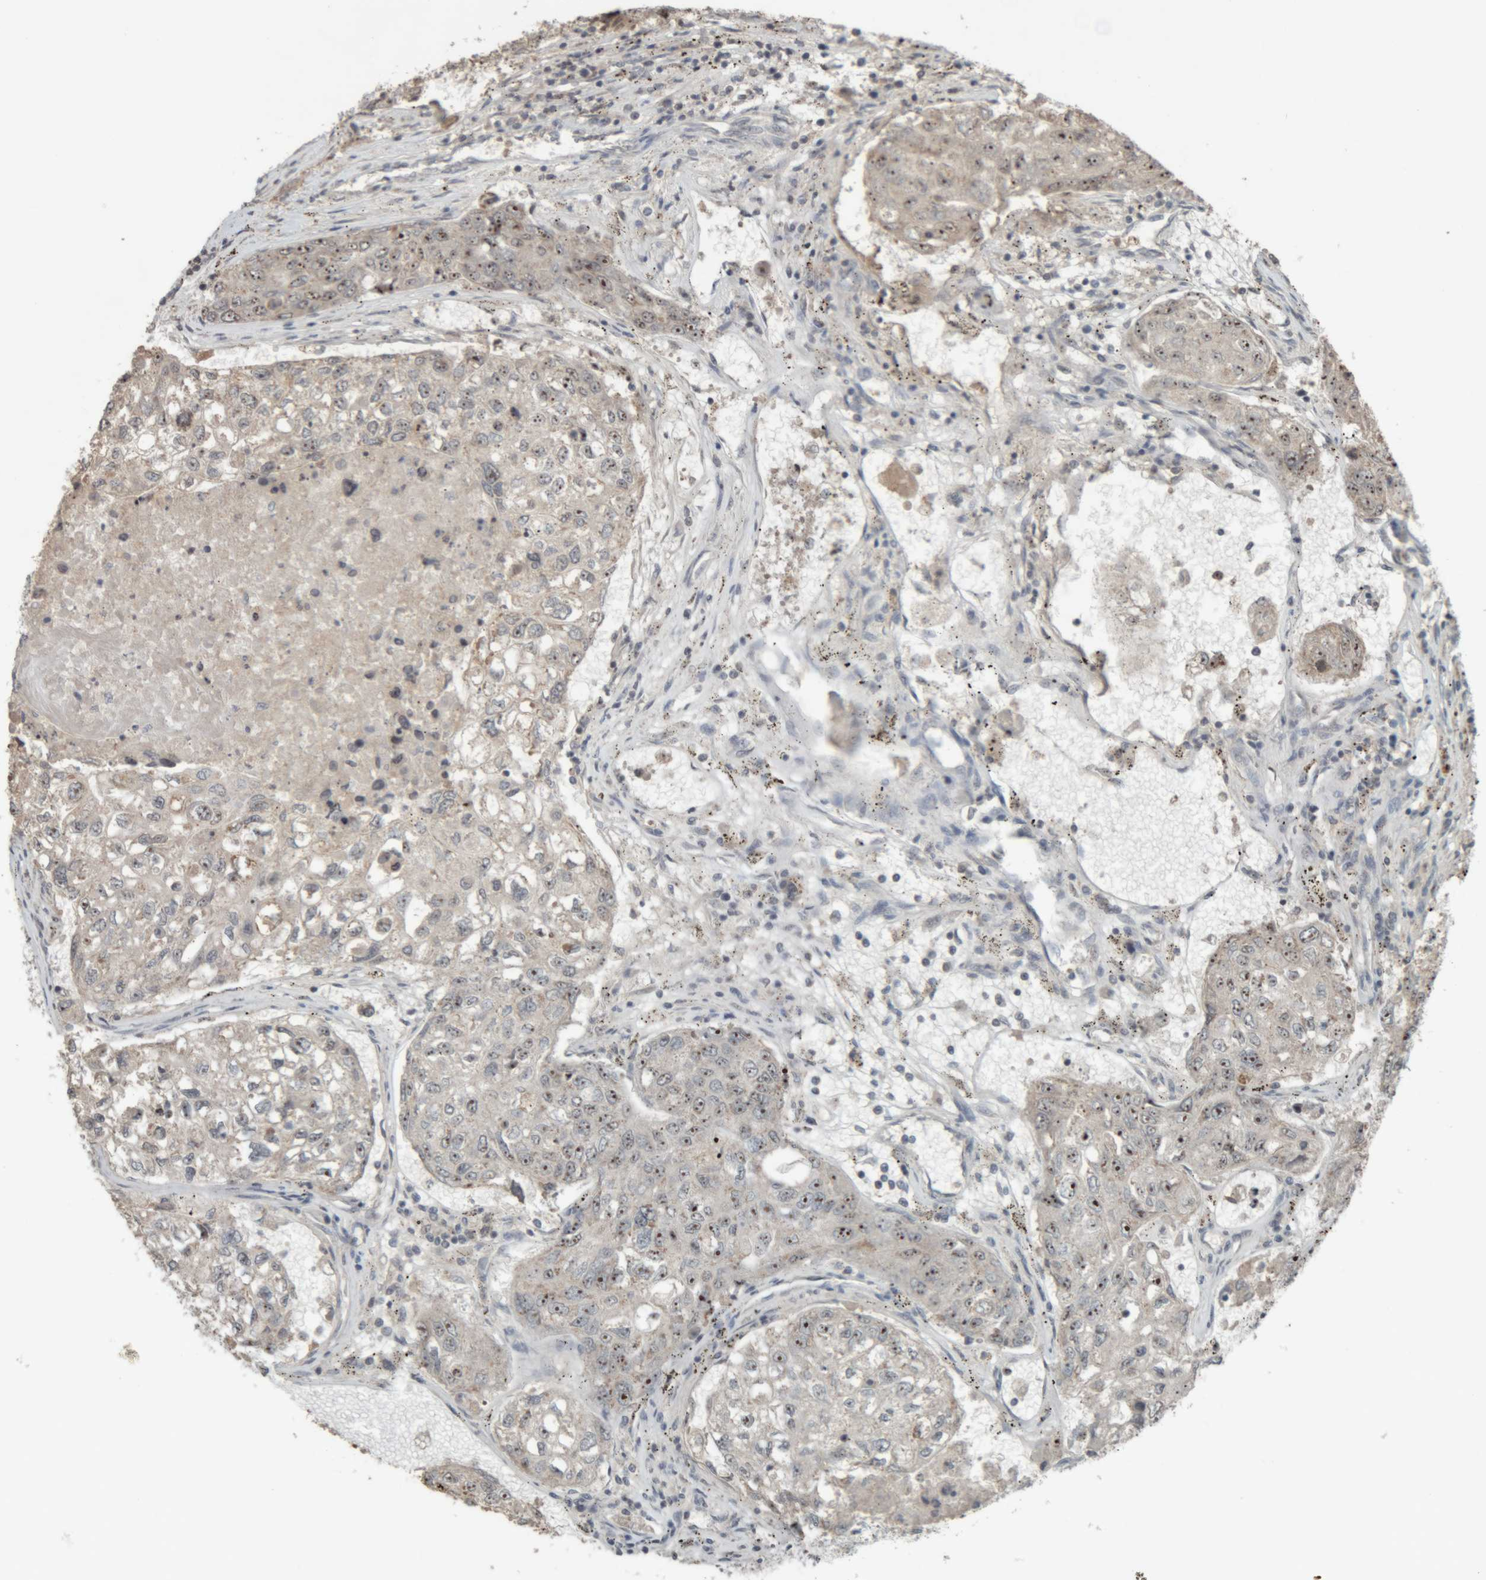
{"staining": {"intensity": "strong", "quantity": ">75%", "location": "nuclear"}, "tissue": "urothelial cancer", "cell_type": "Tumor cells", "image_type": "cancer", "snomed": [{"axis": "morphology", "description": "Urothelial carcinoma, High grade"}, {"axis": "topography", "description": "Lymph node"}, {"axis": "topography", "description": "Urinary bladder"}], "caption": "This image reveals immunohistochemistry (IHC) staining of high-grade urothelial carcinoma, with high strong nuclear expression in approximately >75% of tumor cells.", "gene": "RPF1", "patient": {"sex": "male", "age": 51}}